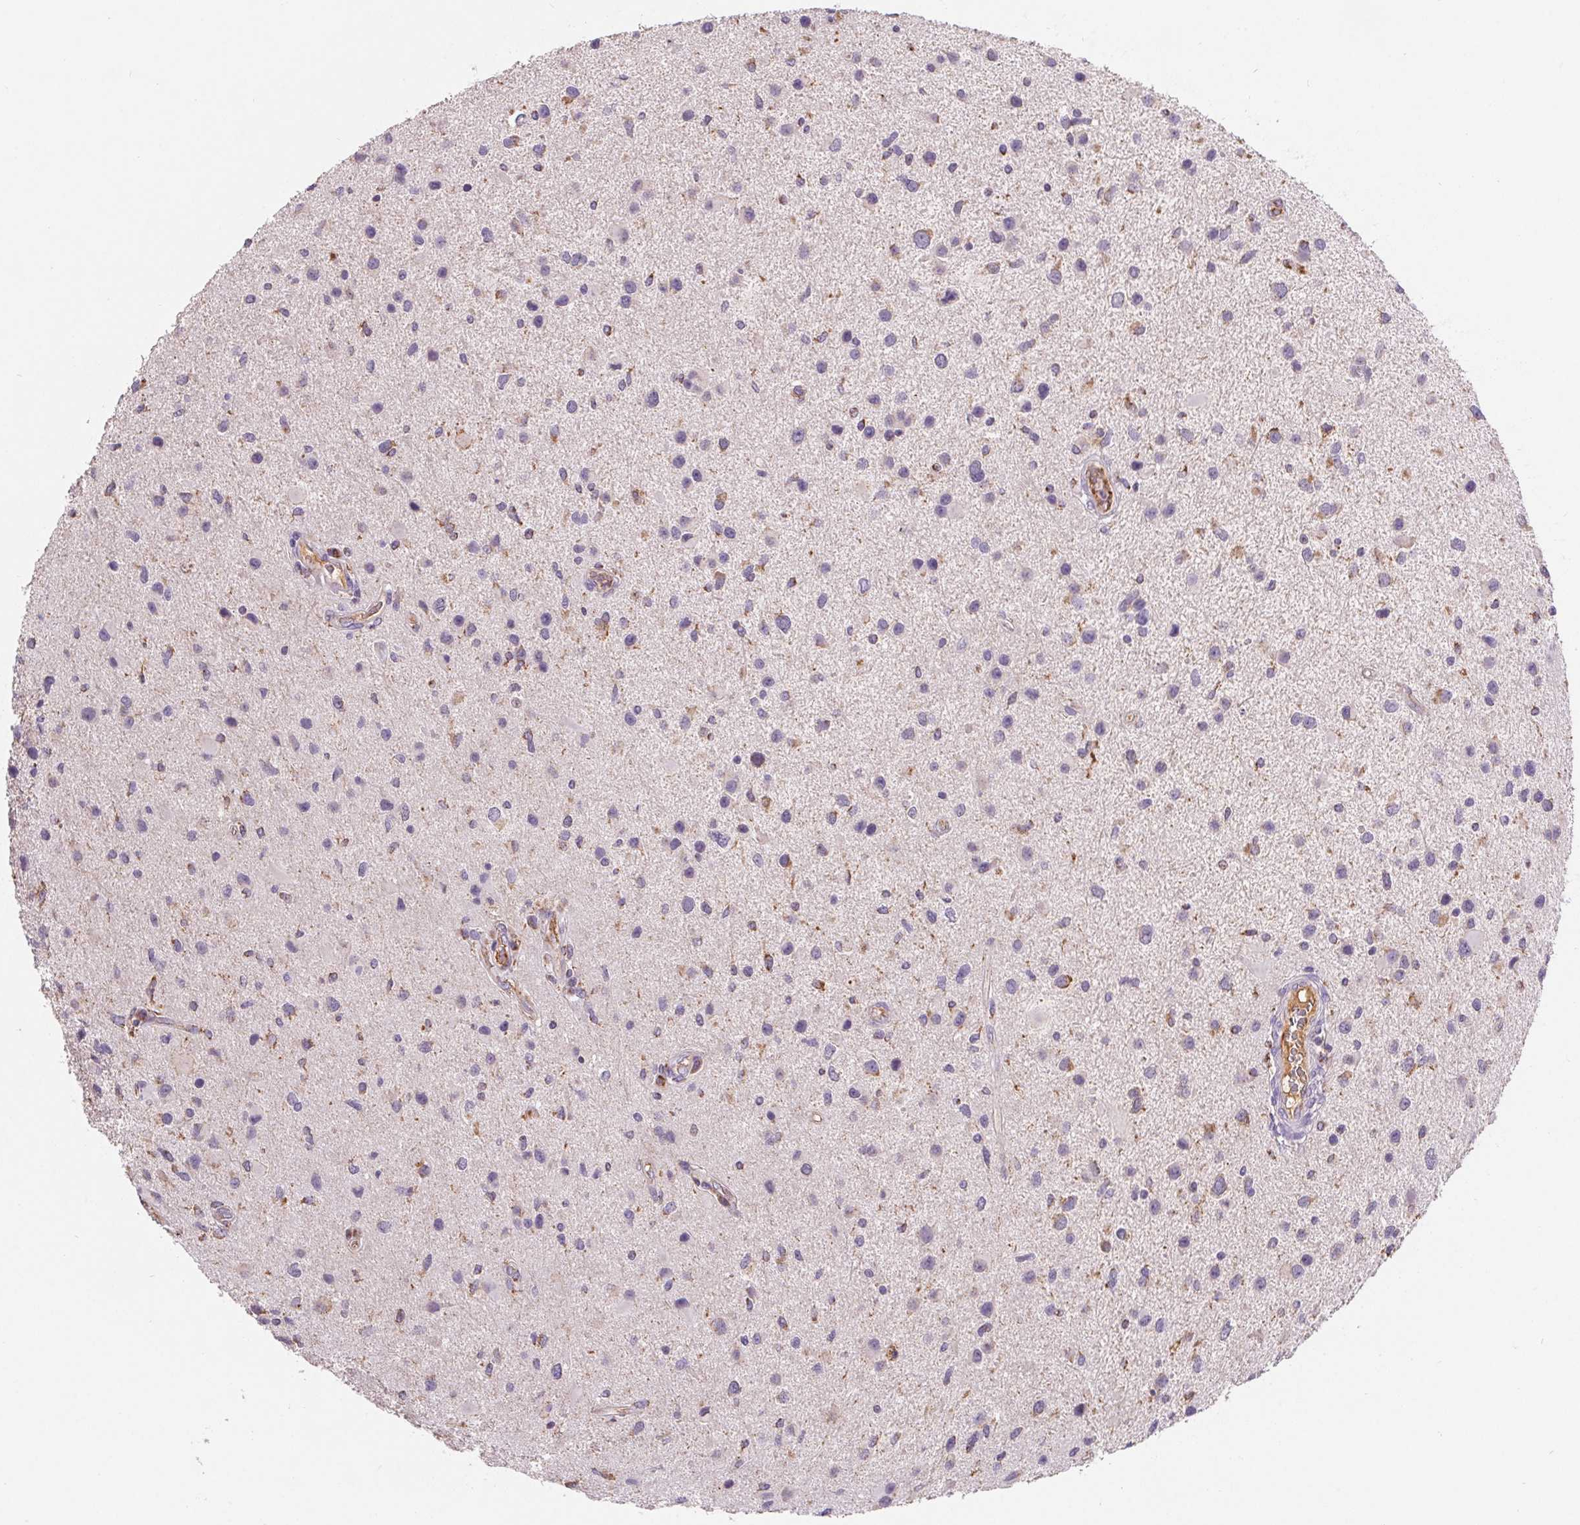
{"staining": {"intensity": "moderate", "quantity": "<25%", "location": "cytoplasmic/membranous"}, "tissue": "glioma", "cell_type": "Tumor cells", "image_type": "cancer", "snomed": [{"axis": "morphology", "description": "Glioma, malignant, Low grade"}, {"axis": "topography", "description": "Brain"}], "caption": "Moderate cytoplasmic/membranous expression for a protein is seen in about <25% of tumor cells of glioma using immunohistochemistry.", "gene": "EMC6", "patient": {"sex": "female", "age": 32}}